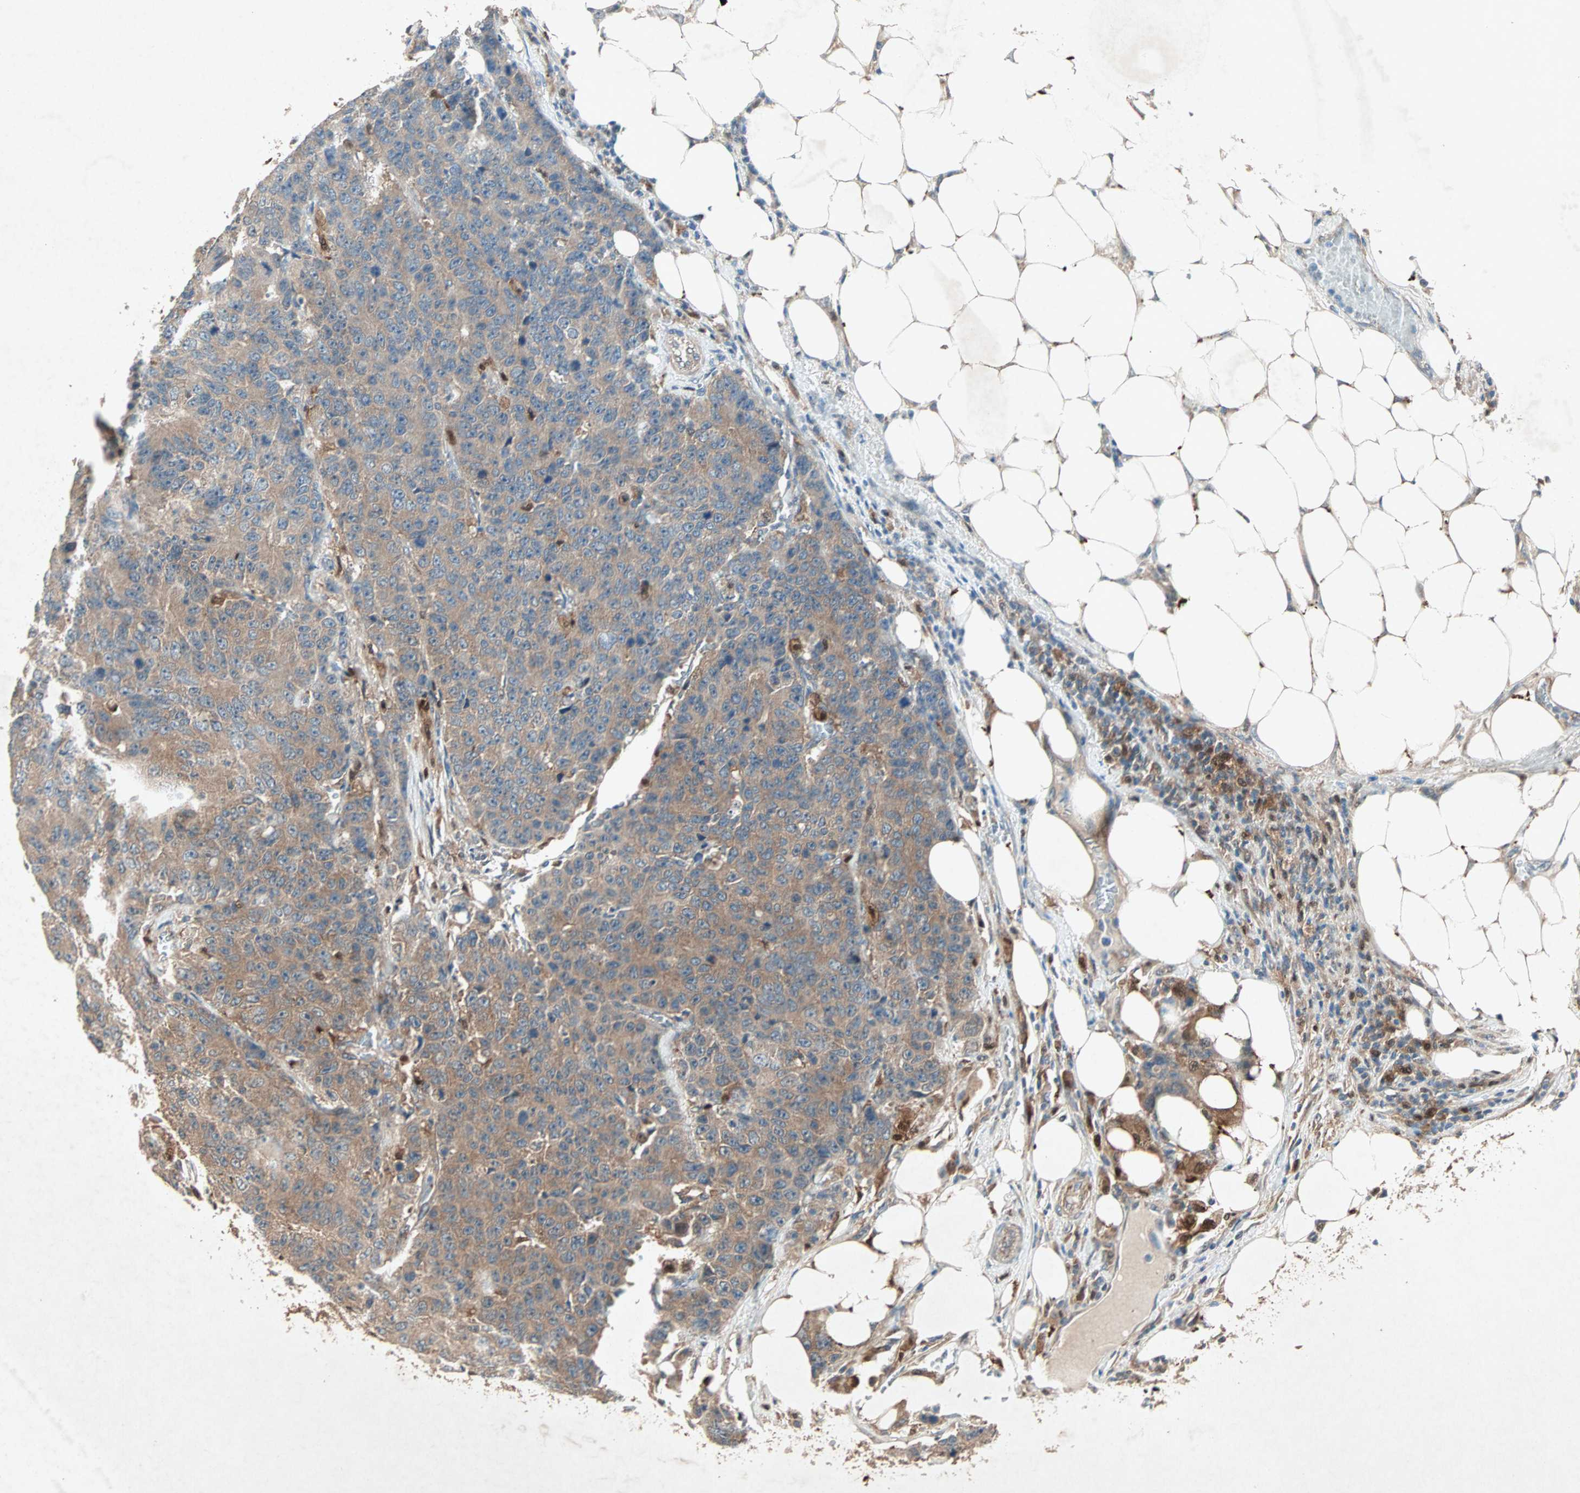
{"staining": {"intensity": "weak", "quantity": ">75%", "location": "cytoplasmic/membranous"}, "tissue": "colorectal cancer", "cell_type": "Tumor cells", "image_type": "cancer", "snomed": [{"axis": "morphology", "description": "Adenocarcinoma, NOS"}, {"axis": "topography", "description": "Colon"}], "caption": "This is an image of IHC staining of colorectal adenocarcinoma, which shows weak expression in the cytoplasmic/membranous of tumor cells.", "gene": "SDSL", "patient": {"sex": "female", "age": 86}}